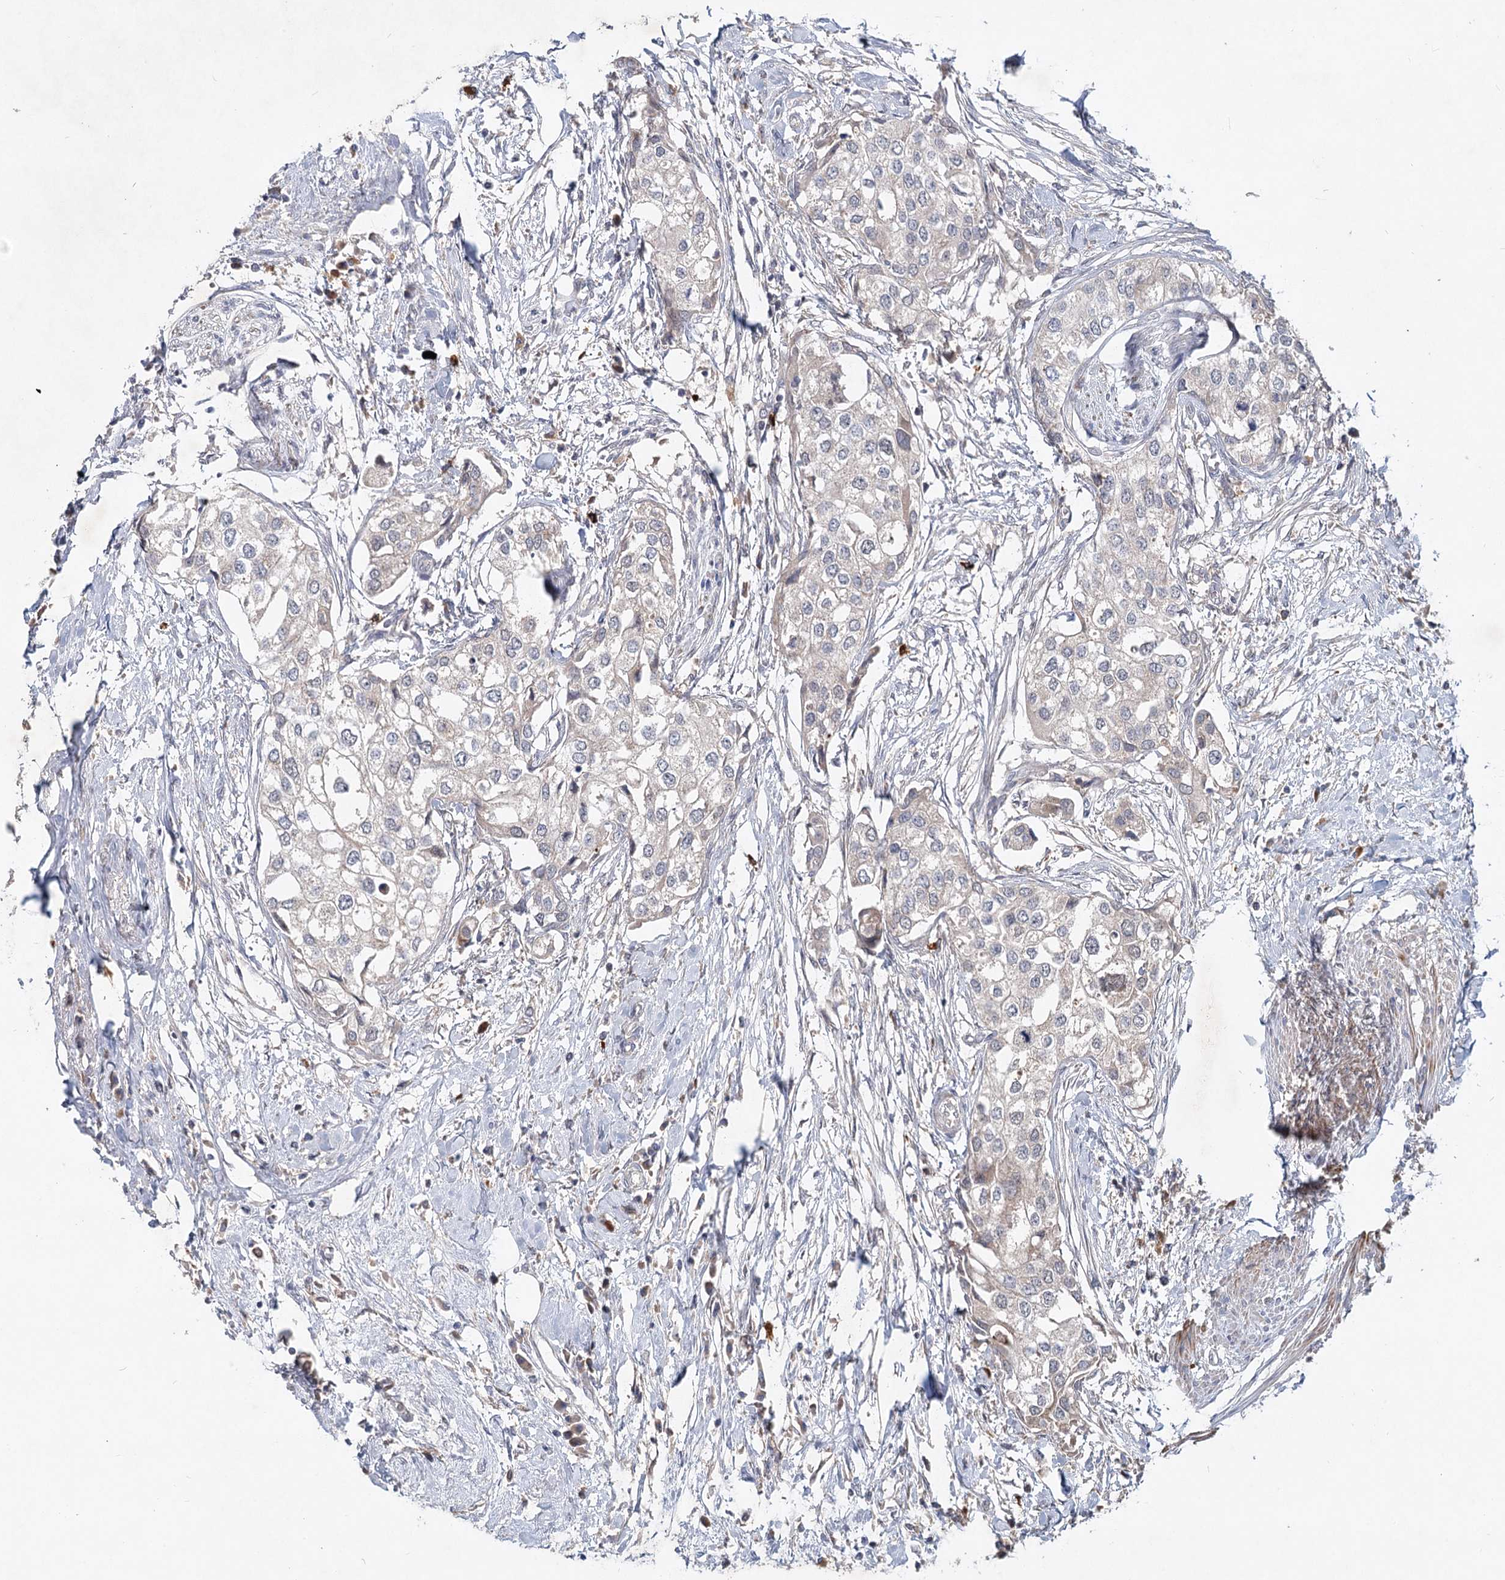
{"staining": {"intensity": "negative", "quantity": "none", "location": "none"}, "tissue": "urothelial cancer", "cell_type": "Tumor cells", "image_type": "cancer", "snomed": [{"axis": "morphology", "description": "Urothelial carcinoma, High grade"}, {"axis": "topography", "description": "Urinary bladder"}], "caption": "IHC image of neoplastic tissue: human urothelial carcinoma (high-grade) stained with DAB (3,3'-diaminobenzidine) shows no significant protein staining in tumor cells.", "gene": "AP3B1", "patient": {"sex": "male", "age": 64}}